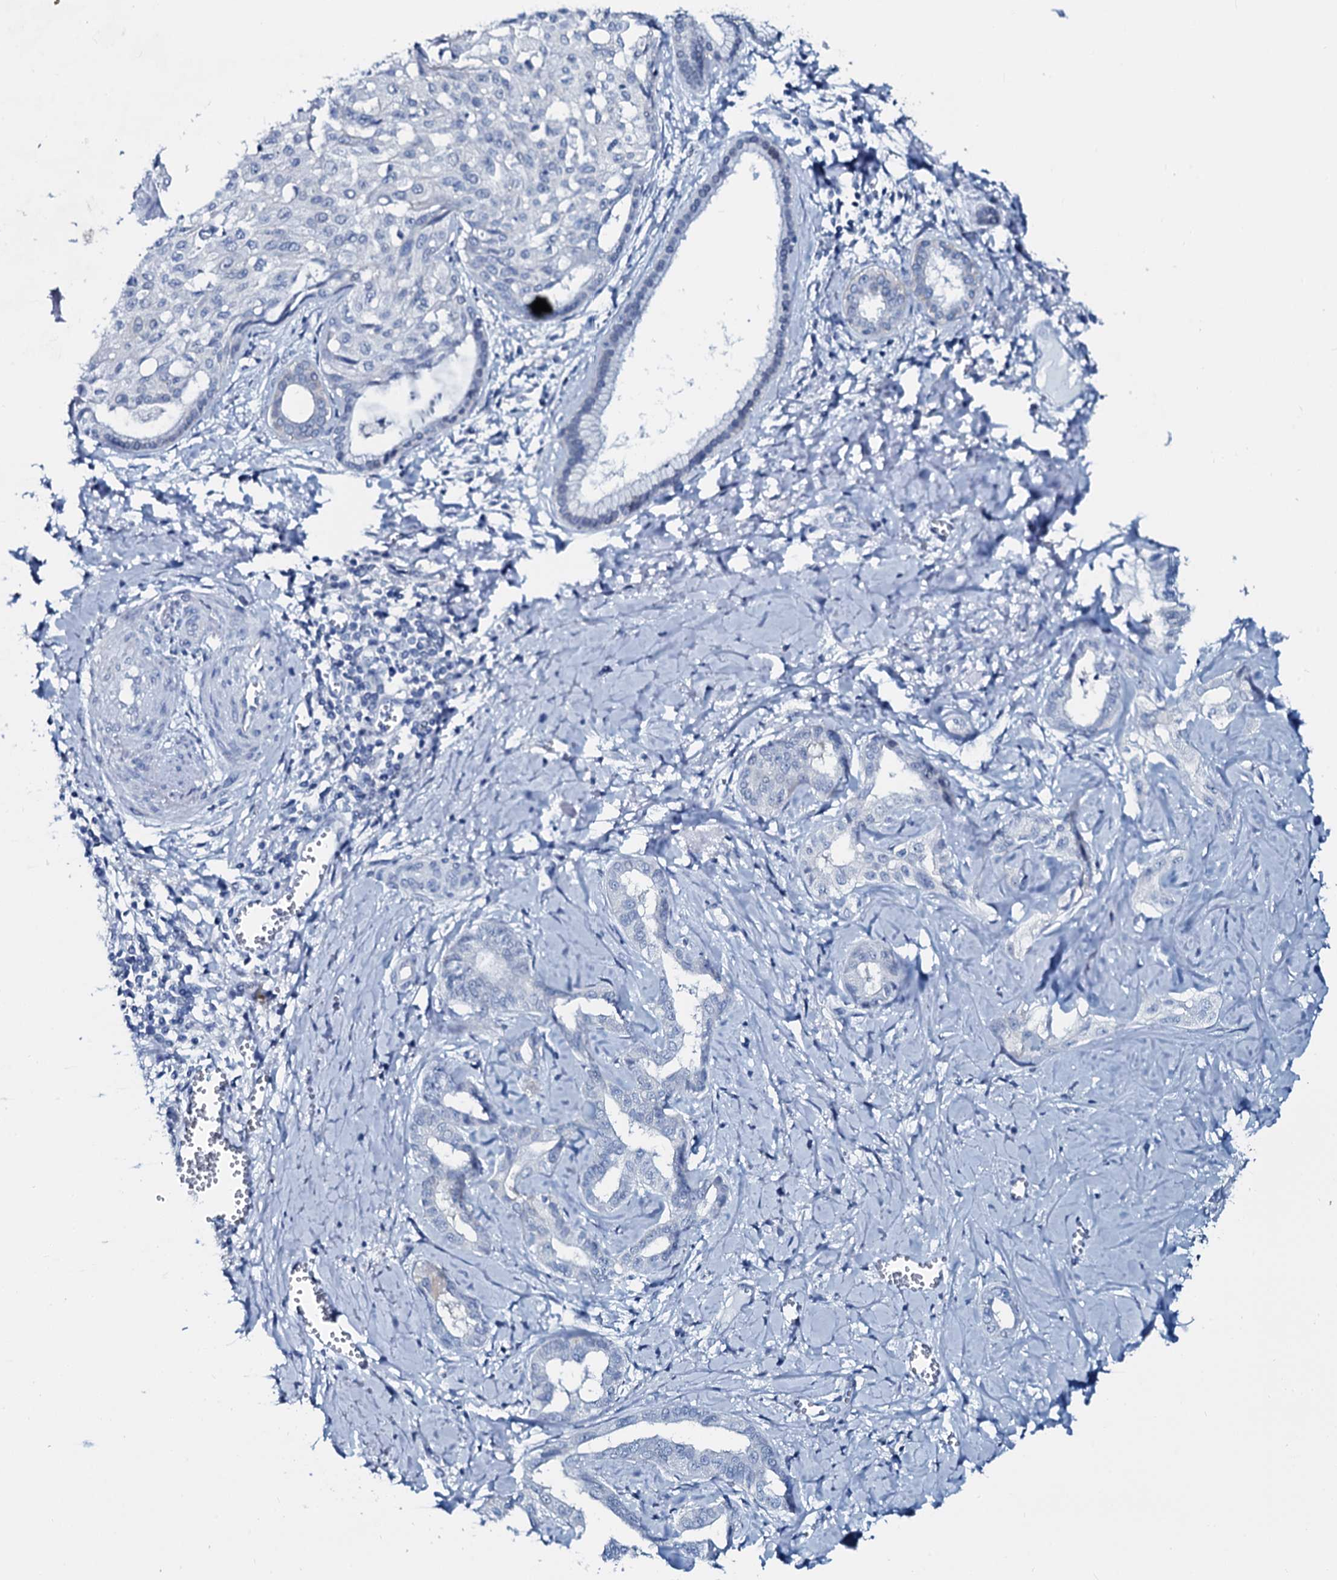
{"staining": {"intensity": "negative", "quantity": "none", "location": "none"}, "tissue": "liver cancer", "cell_type": "Tumor cells", "image_type": "cancer", "snomed": [{"axis": "morphology", "description": "Cholangiocarcinoma"}, {"axis": "topography", "description": "Liver"}], "caption": "Human liver cancer (cholangiocarcinoma) stained for a protein using IHC demonstrates no expression in tumor cells.", "gene": "SLC4A7", "patient": {"sex": "female", "age": 77}}